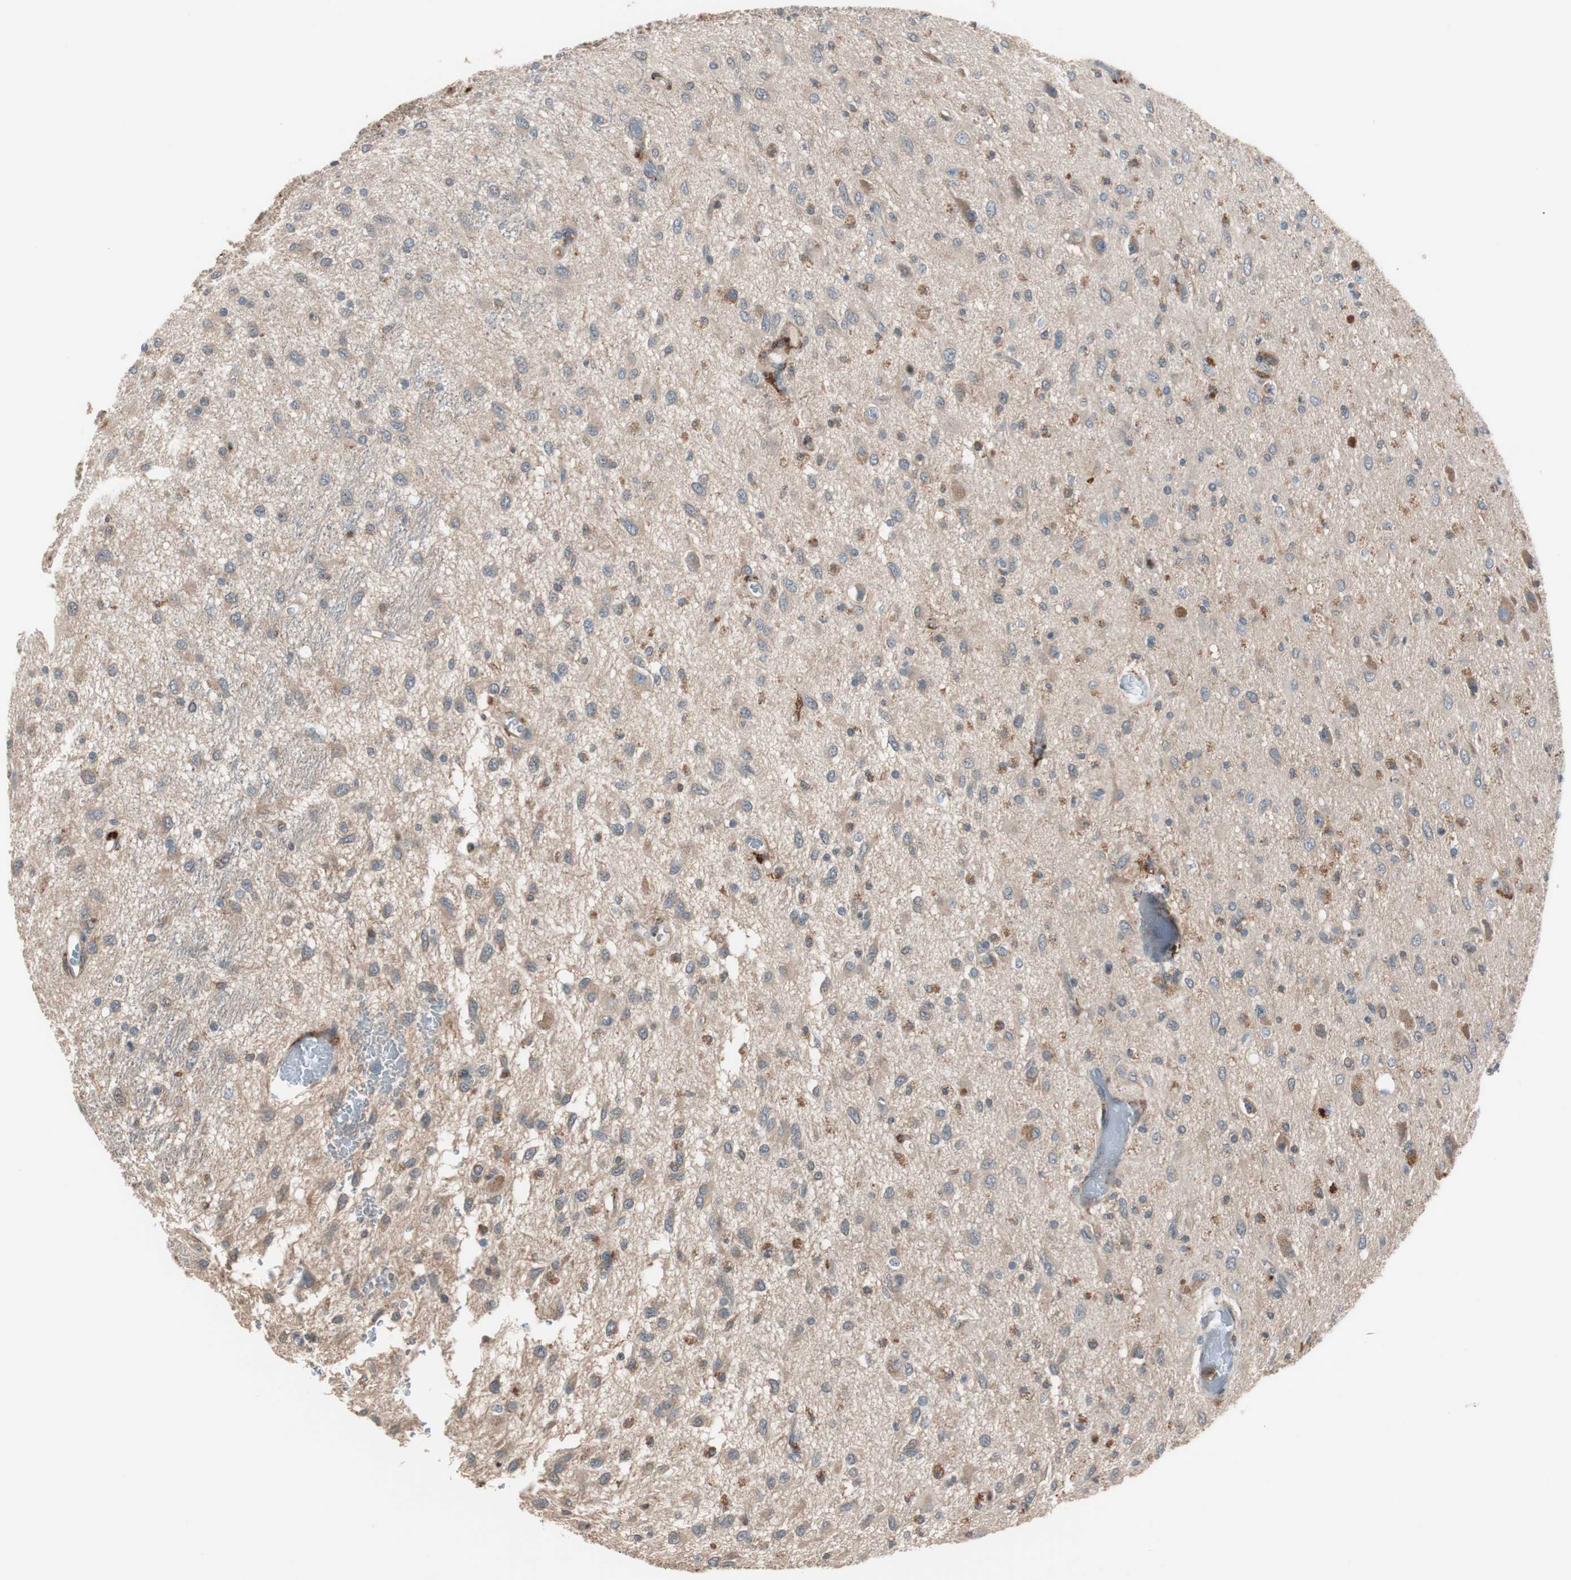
{"staining": {"intensity": "moderate", "quantity": ">75%", "location": "cytoplasmic/membranous"}, "tissue": "glioma", "cell_type": "Tumor cells", "image_type": "cancer", "snomed": [{"axis": "morphology", "description": "Glioma, malignant, Low grade"}, {"axis": "topography", "description": "Brain"}], "caption": "There is medium levels of moderate cytoplasmic/membranous positivity in tumor cells of glioma, as demonstrated by immunohistochemical staining (brown color).", "gene": "STAB1", "patient": {"sex": "male", "age": 77}}